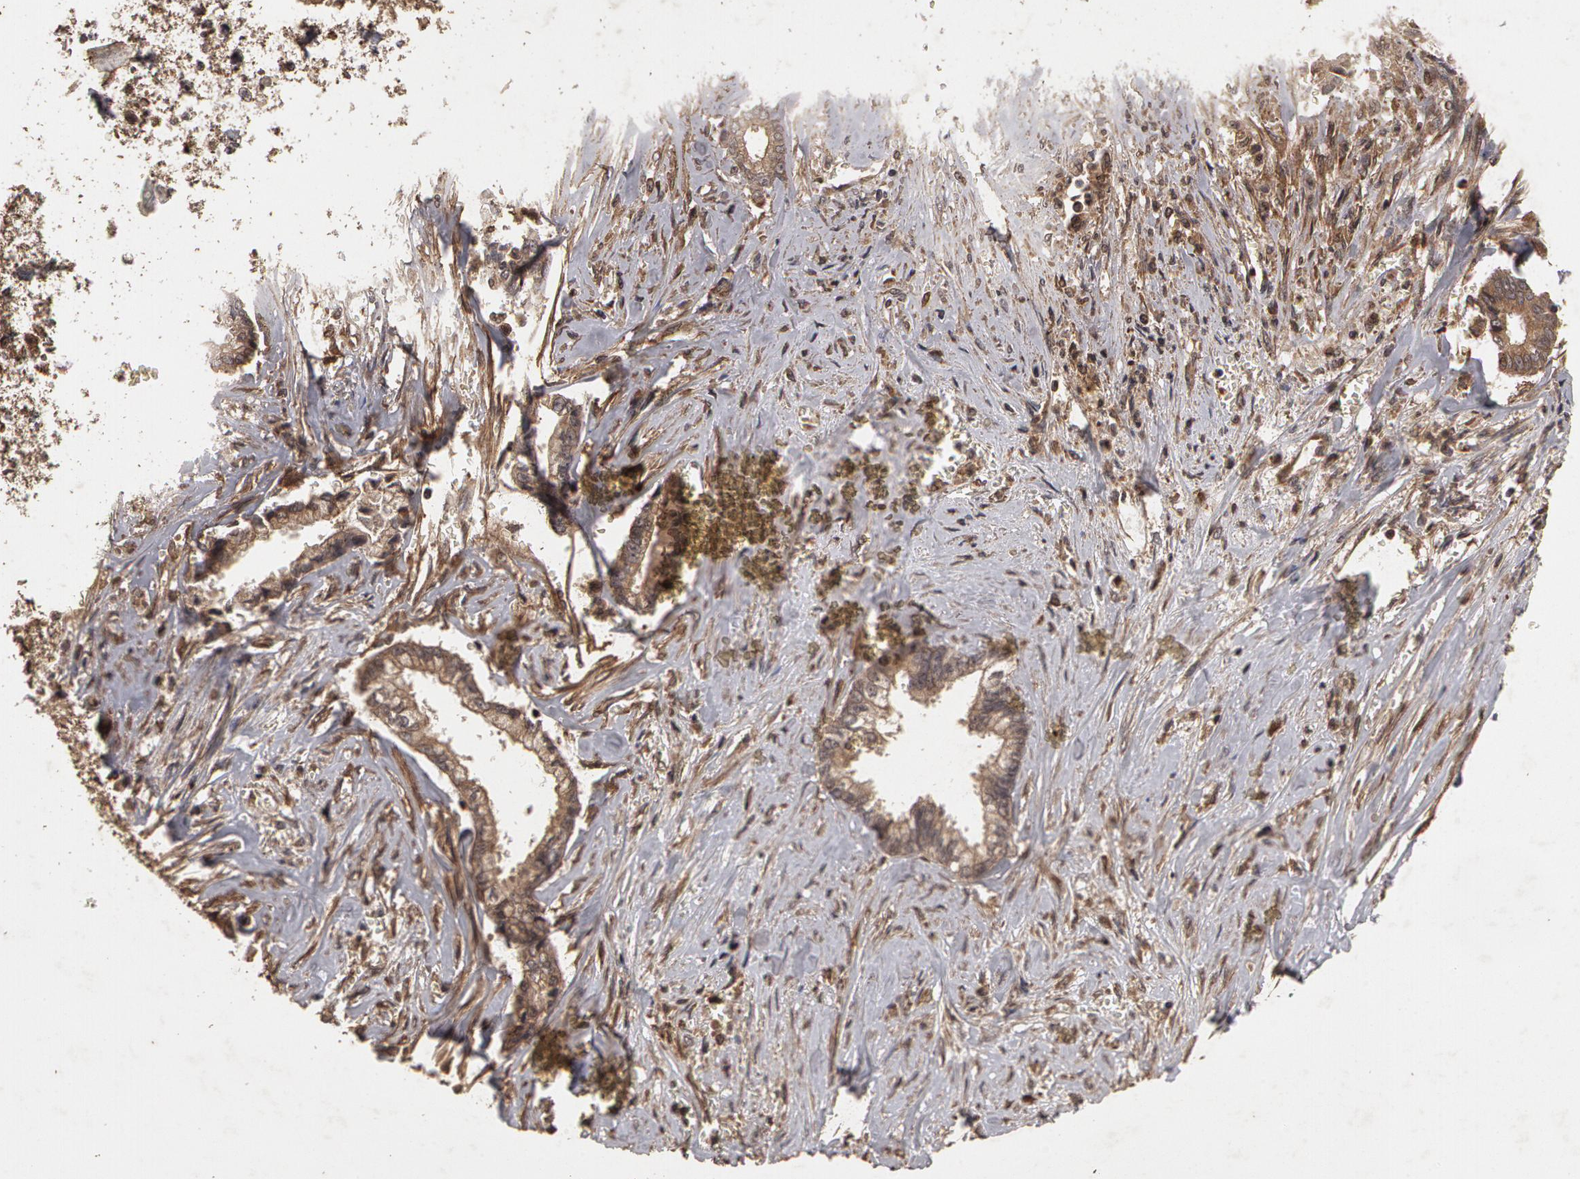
{"staining": {"intensity": "weak", "quantity": "25%-75%", "location": "cytoplasmic/membranous"}, "tissue": "liver cancer", "cell_type": "Tumor cells", "image_type": "cancer", "snomed": [{"axis": "morphology", "description": "Cholangiocarcinoma"}, {"axis": "topography", "description": "Liver"}], "caption": "A histopathology image of human liver cancer stained for a protein reveals weak cytoplasmic/membranous brown staining in tumor cells.", "gene": "CALR", "patient": {"sex": "male", "age": 57}}